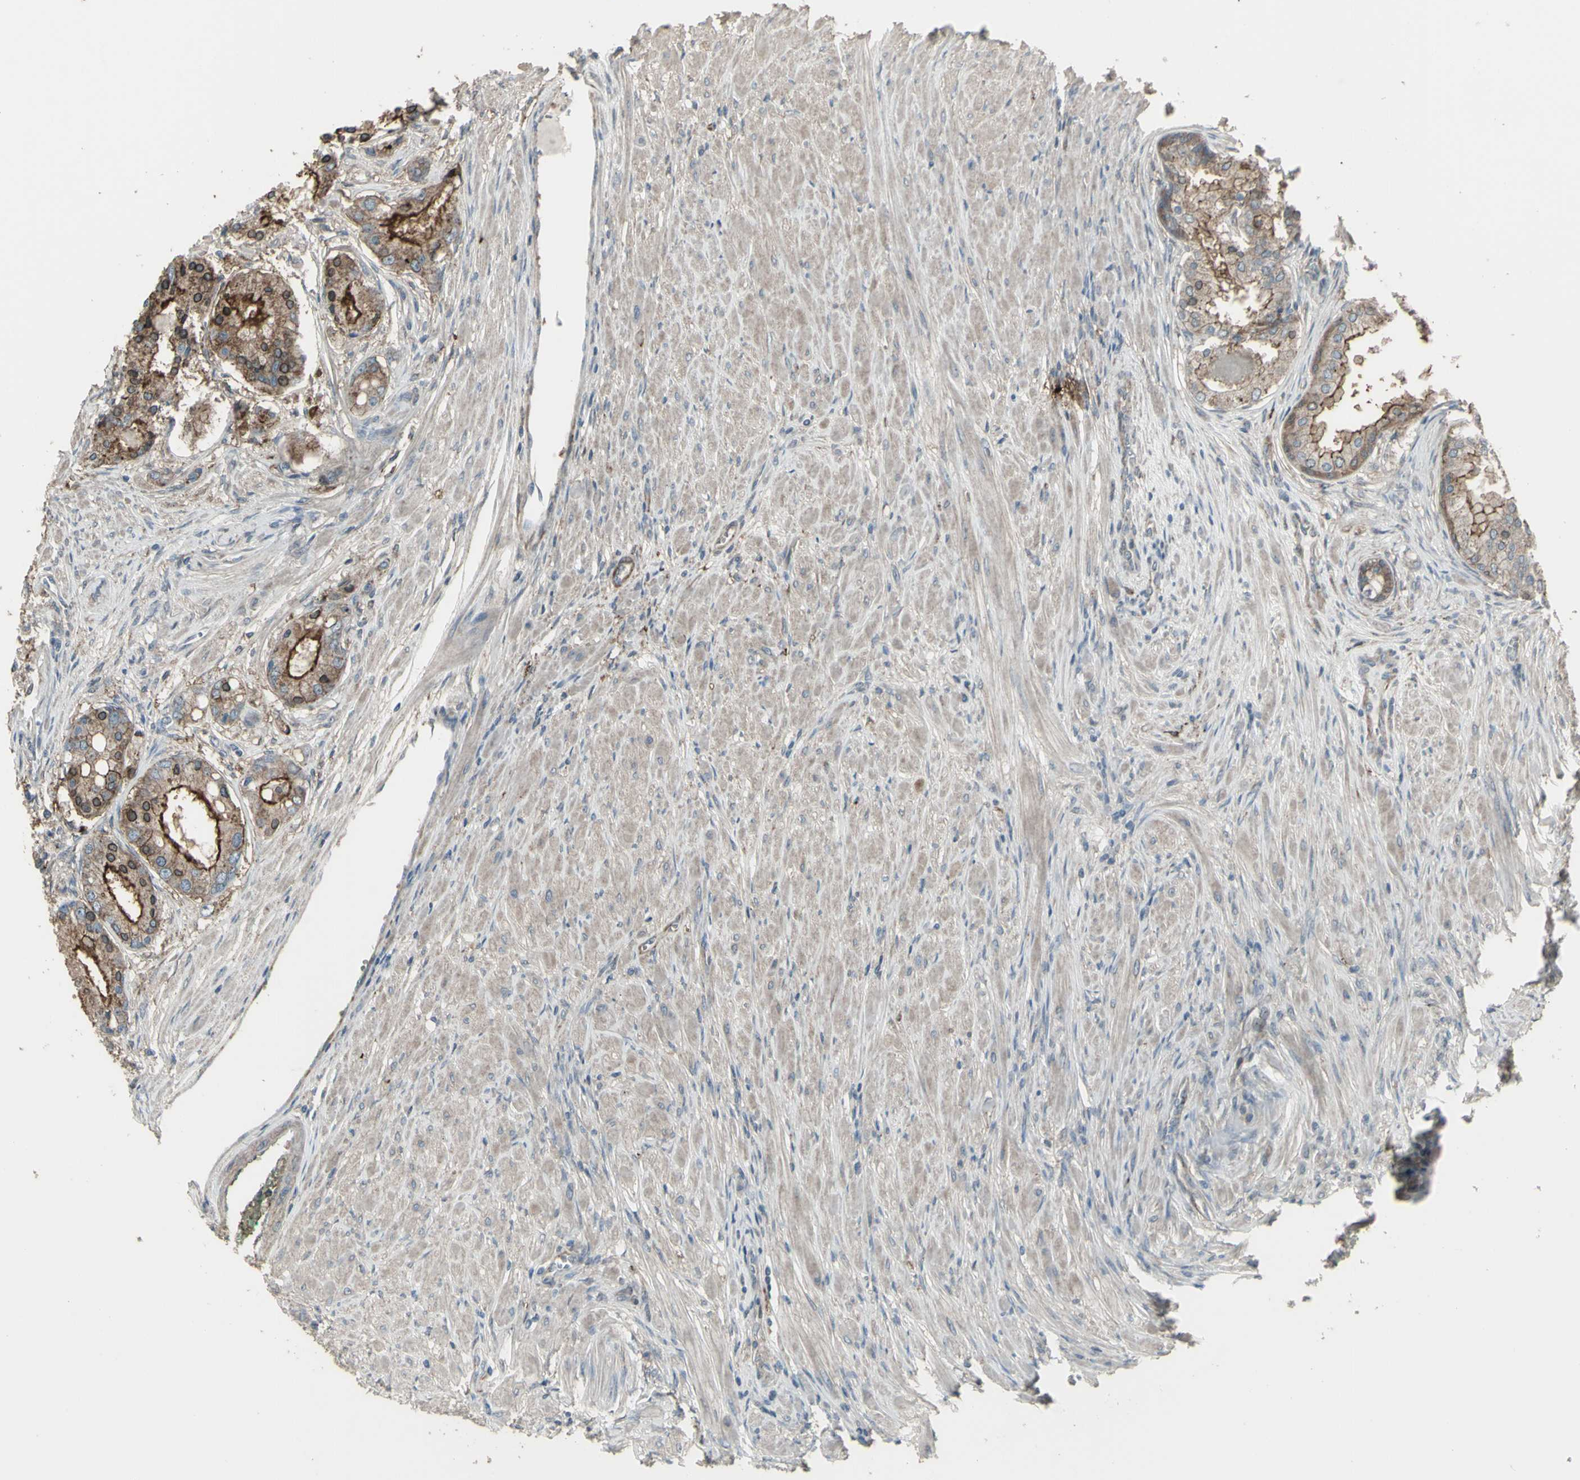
{"staining": {"intensity": "moderate", "quantity": ">75%", "location": "cytoplasmic/membranous"}, "tissue": "prostate cancer", "cell_type": "Tumor cells", "image_type": "cancer", "snomed": [{"axis": "morphology", "description": "Adenocarcinoma, High grade"}, {"axis": "topography", "description": "Prostate"}], "caption": "Immunohistochemical staining of human prostate cancer exhibits medium levels of moderate cytoplasmic/membranous staining in approximately >75% of tumor cells. (DAB (3,3'-diaminobenzidine) = brown stain, brightfield microscopy at high magnification).", "gene": "SMO", "patient": {"sex": "male", "age": 59}}